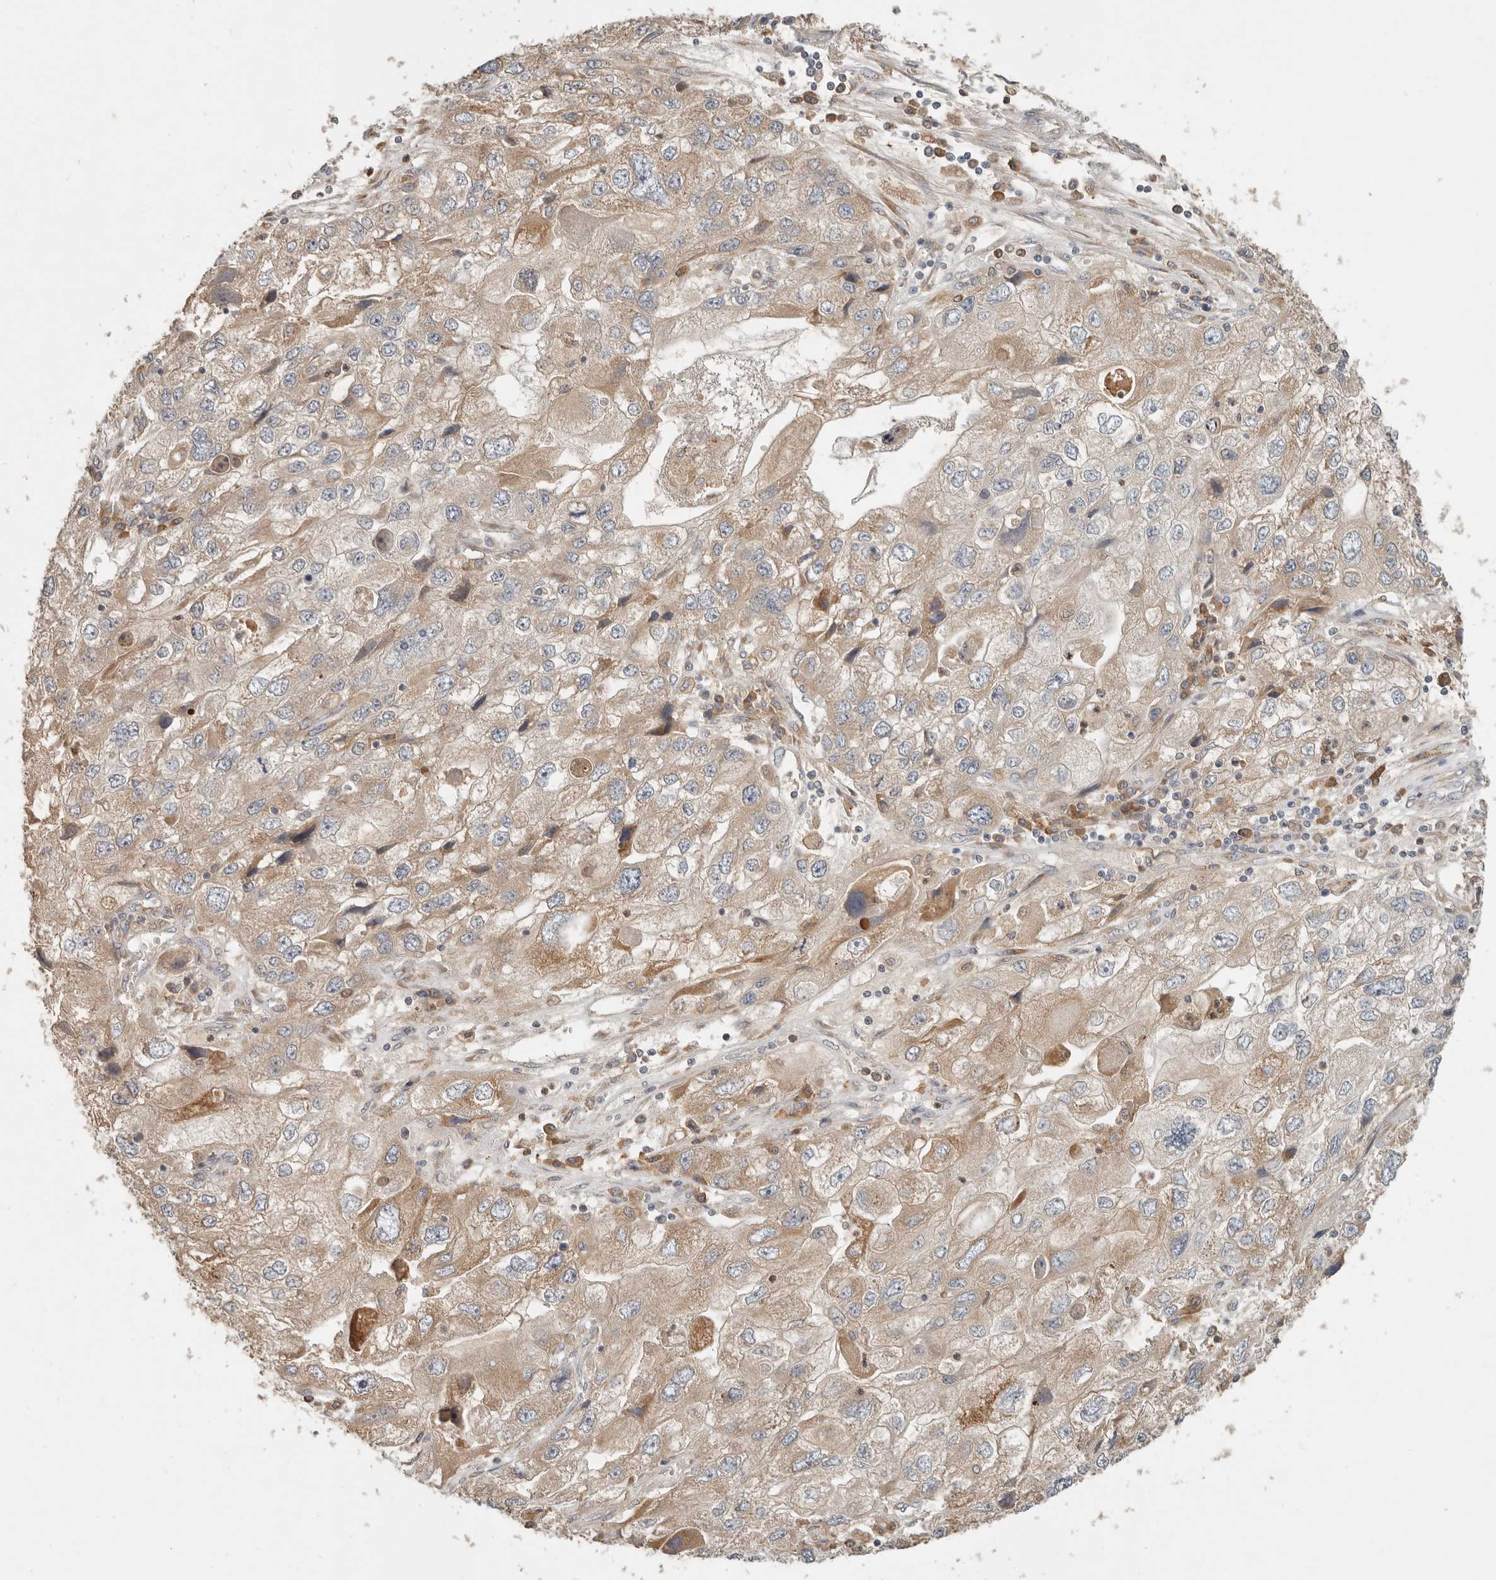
{"staining": {"intensity": "weak", "quantity": "25%-75%", "location": "cytoplasmic/membranous"}, "tissue": "endometrial cancer", "cell_type": "Tumor cells", "image_type": "cancer", "snomed": [{"axis": "morphology", "description": "Adenocarcinoma, NOS"}, {"axis": "topography", "description": "Endometrium"}], "caption": "Immunohistochemical staining of human endometrial adenocarcinoma displays low levels of weak cytoplasmic/membranous staining in about 25%-75% of tumor cells. (DAB (3,3'-diaminobenzidine) IHC with brightfield microscopy, high magnification).", "gene": "ARHGEF10L", "patient": {"sex": "female", "age": 49}}